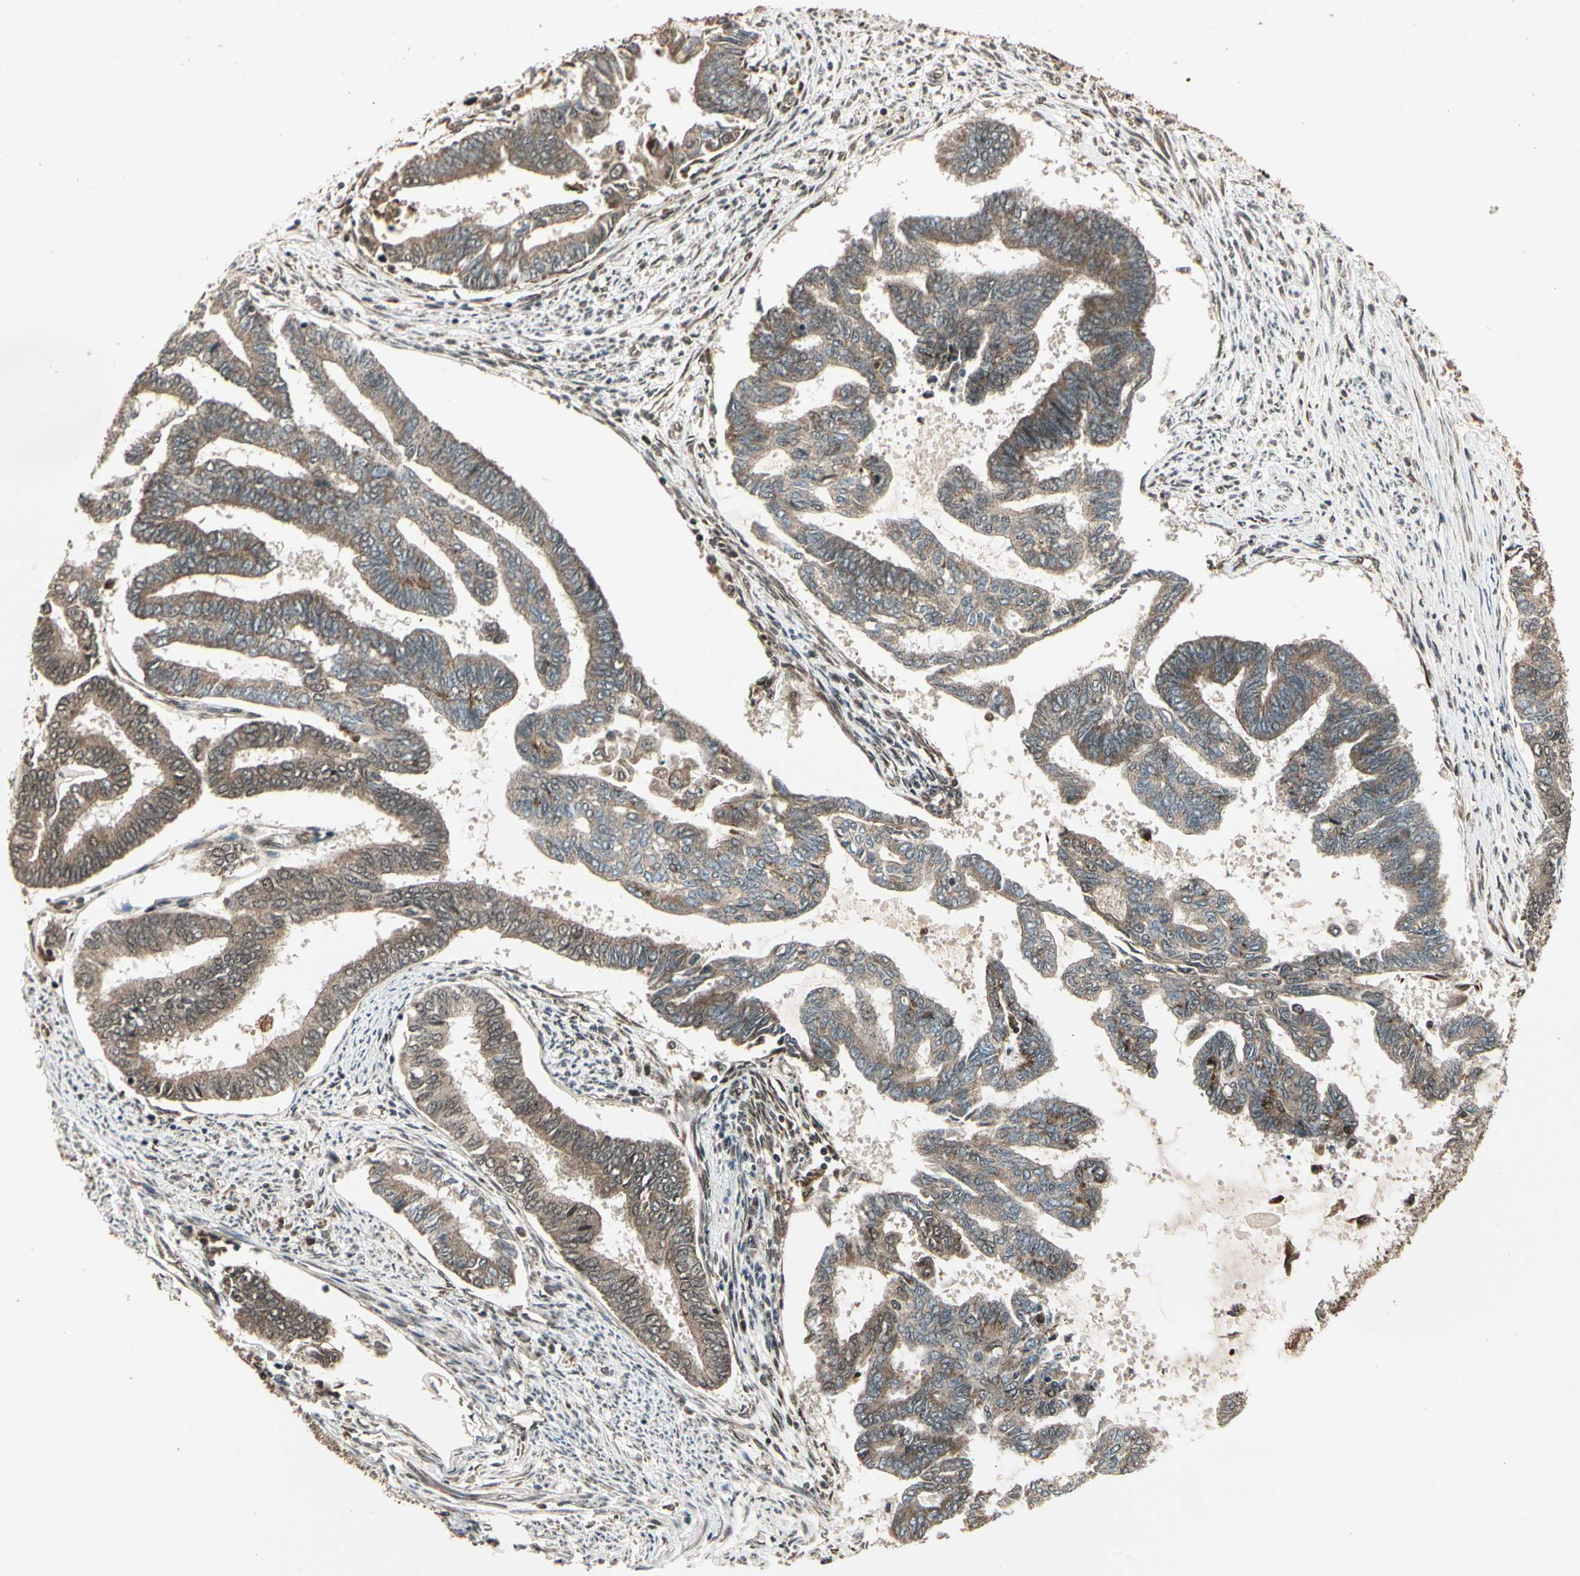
{"staining": {"intensity": "moderate", "quantity": ">75%", "location": "cytoplasmic/membranous"}, "tissue": "endometrial cancer", "cell_type": "Tumor cells", "image_type": "cancer", "snomed": [{"axis": "morphology", "description": "Adenocarcinoma, NOS"}, {"axis": "topography", "description": "Endometrium"}], "caption": "This image exhibits IHC staining of endometrial adenocarcinoma, with medium moderate cytoplasmic/membranous positivity in approximately >75% of tumor cells.", "gene": "GLUL", "patient": {"sex": "female", "age": 86}}